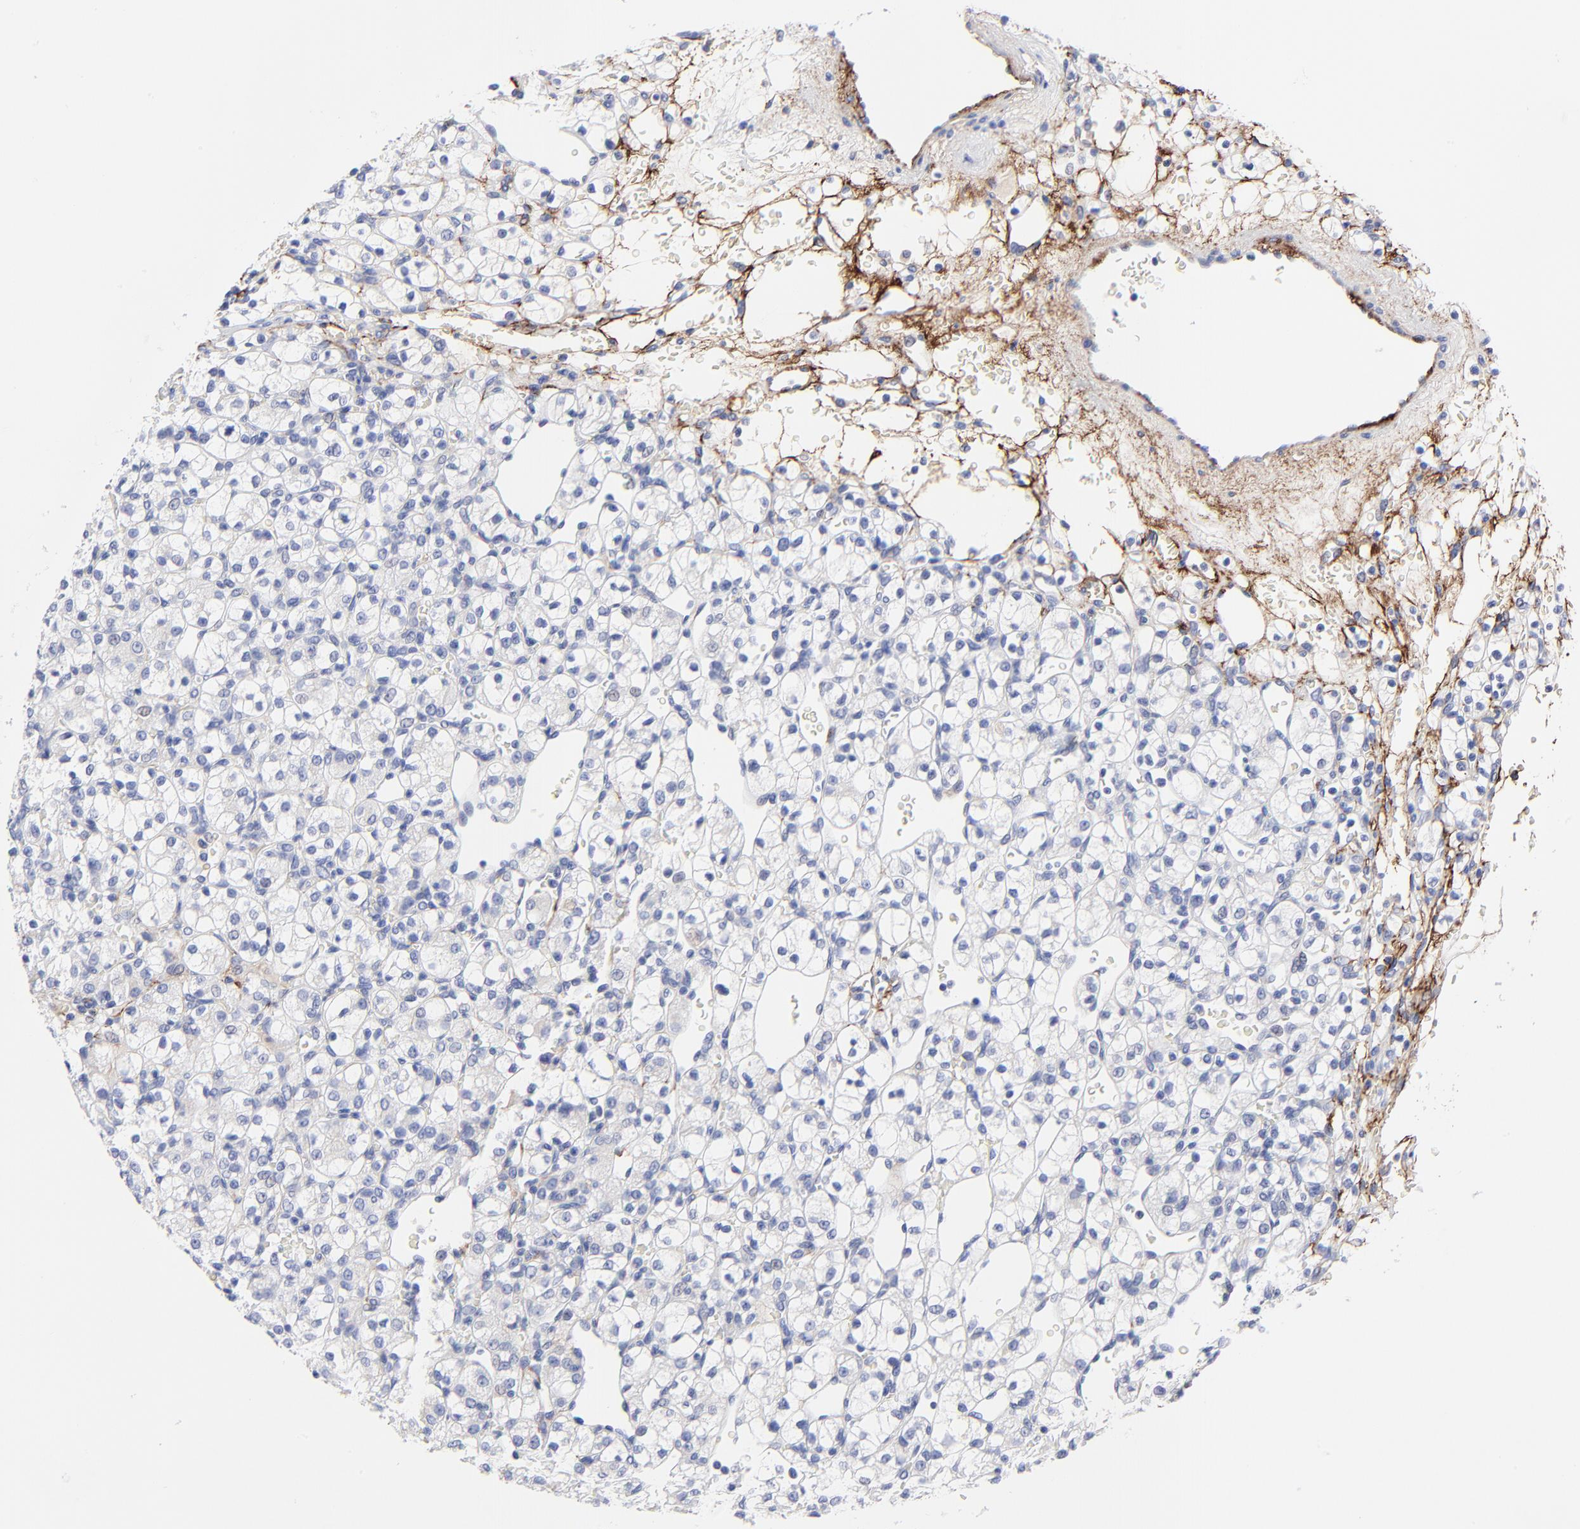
{"staining": {"intensity": "negative", "quantity": "none", "location": "none"}, "tissue": "renal cancer", "cell_type": "Tumor cells", "image_type": "cancer", "snomed": [{"axis": "morphology", "description": "Adenocarcinoma, NOS"}, {"axis": "topography", "description": "Kidney"}], "caption": "Immunohistochemistry histopathology image of neoplastic tissue: human renal adenocarcinoma stained with DAB (3,3'-diaminobenzidine) exhibits no significant protein positivity in tumor cells. (Immunohistochemistry, brightfield microscopy, high magnification).", "gene": "FBLN2", "patient": {"sex": "female", "age": 62}}